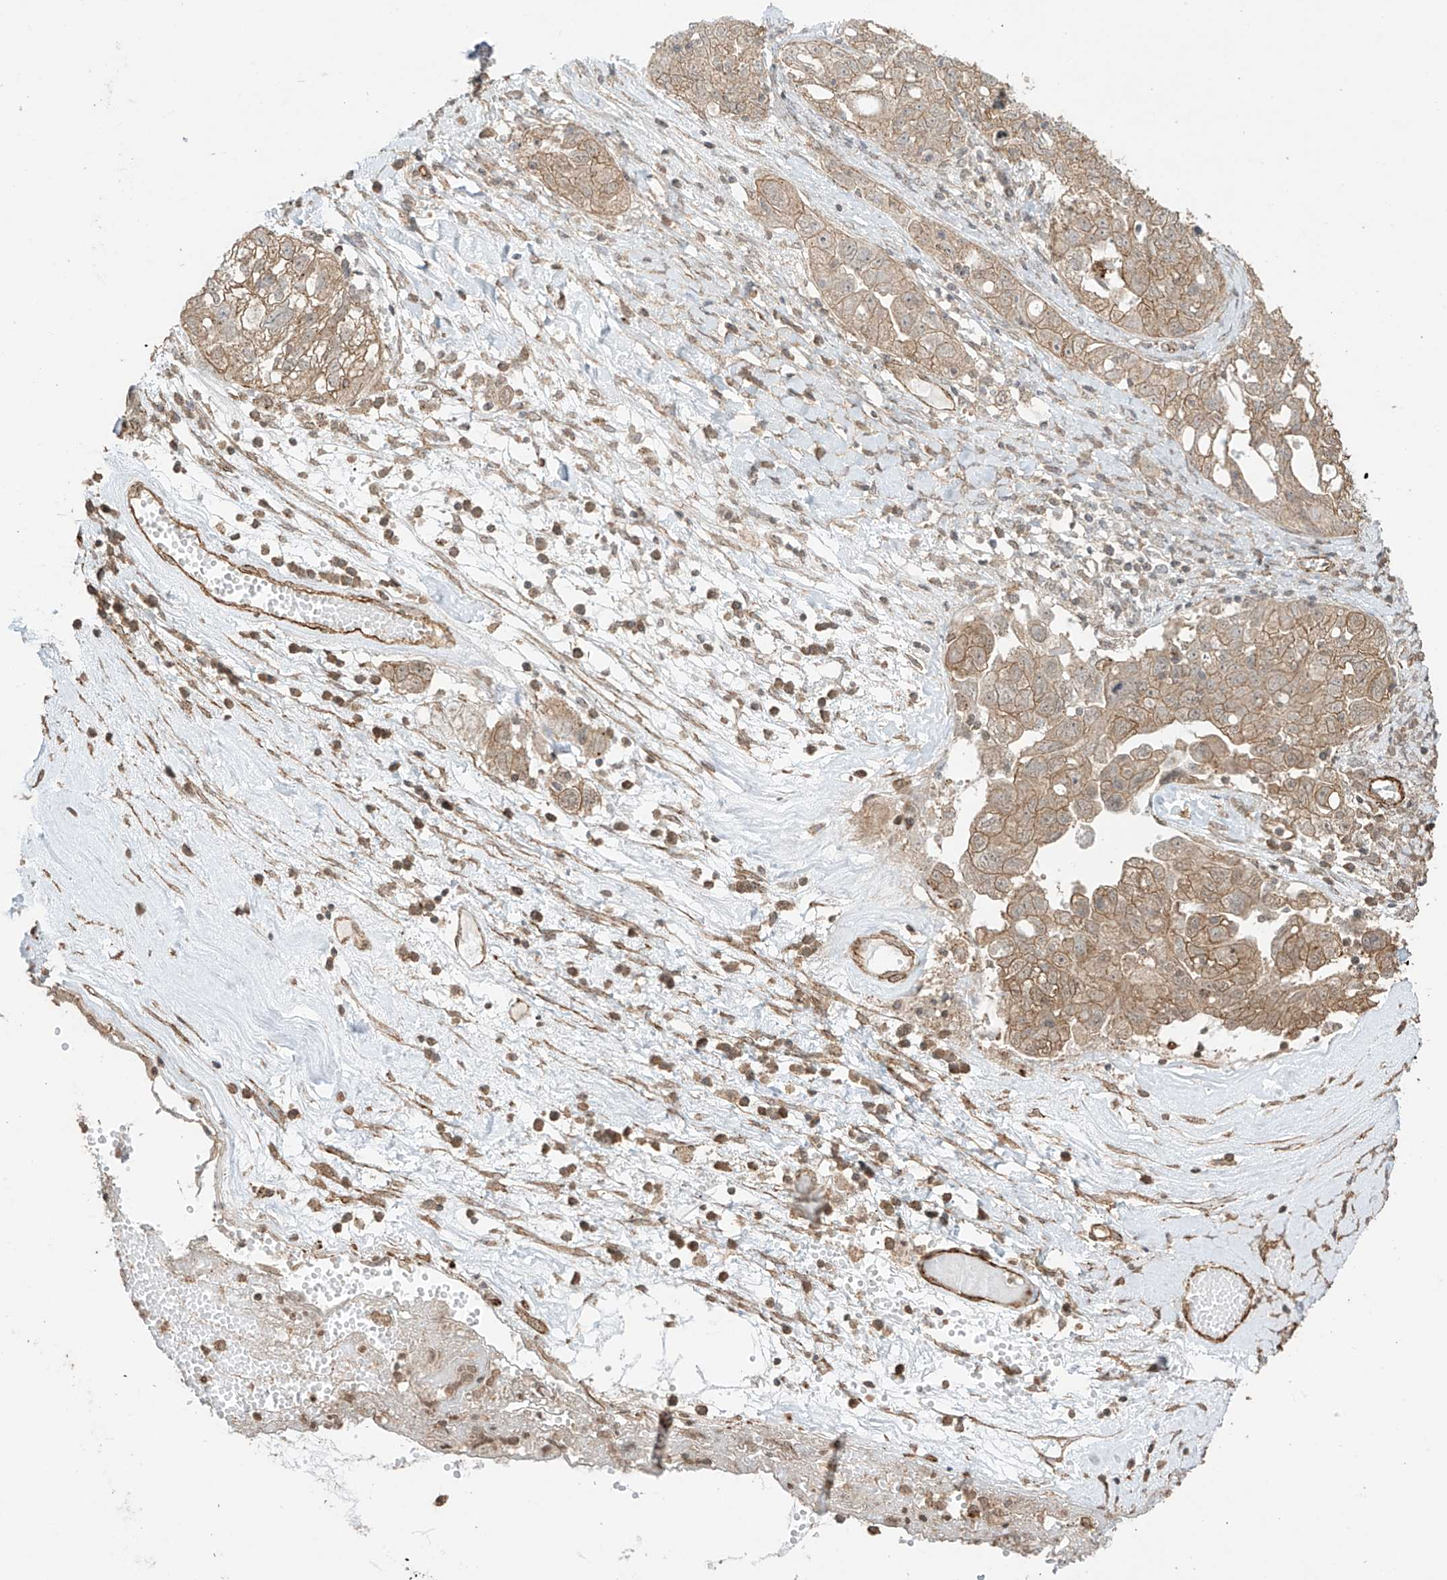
{"staining": {"intensity": "weak", "quantity": ">75%", "location": "cytoplasmic/membranous"}, "tissue": "ovarian cancer", "cell_type": "Tumor cells", "image_type": "cancer", "snomed": [{"axis": "morphology", "description": "Carcinoma, NOS"}, {"axis": "morphology", "description": "Cystadenocarcinoma, serous, NOS"}, {"axis": "topography", "description": "Ovary"}], "caption": "The photomicrograph demonstrates a brown stain indicating the presence of a protein in the cytoplasmic/membranous of tumor cells in ovarian carcinoma.", "gene": "TTLL5", "patient": {"sex": "female", "age": 69}}